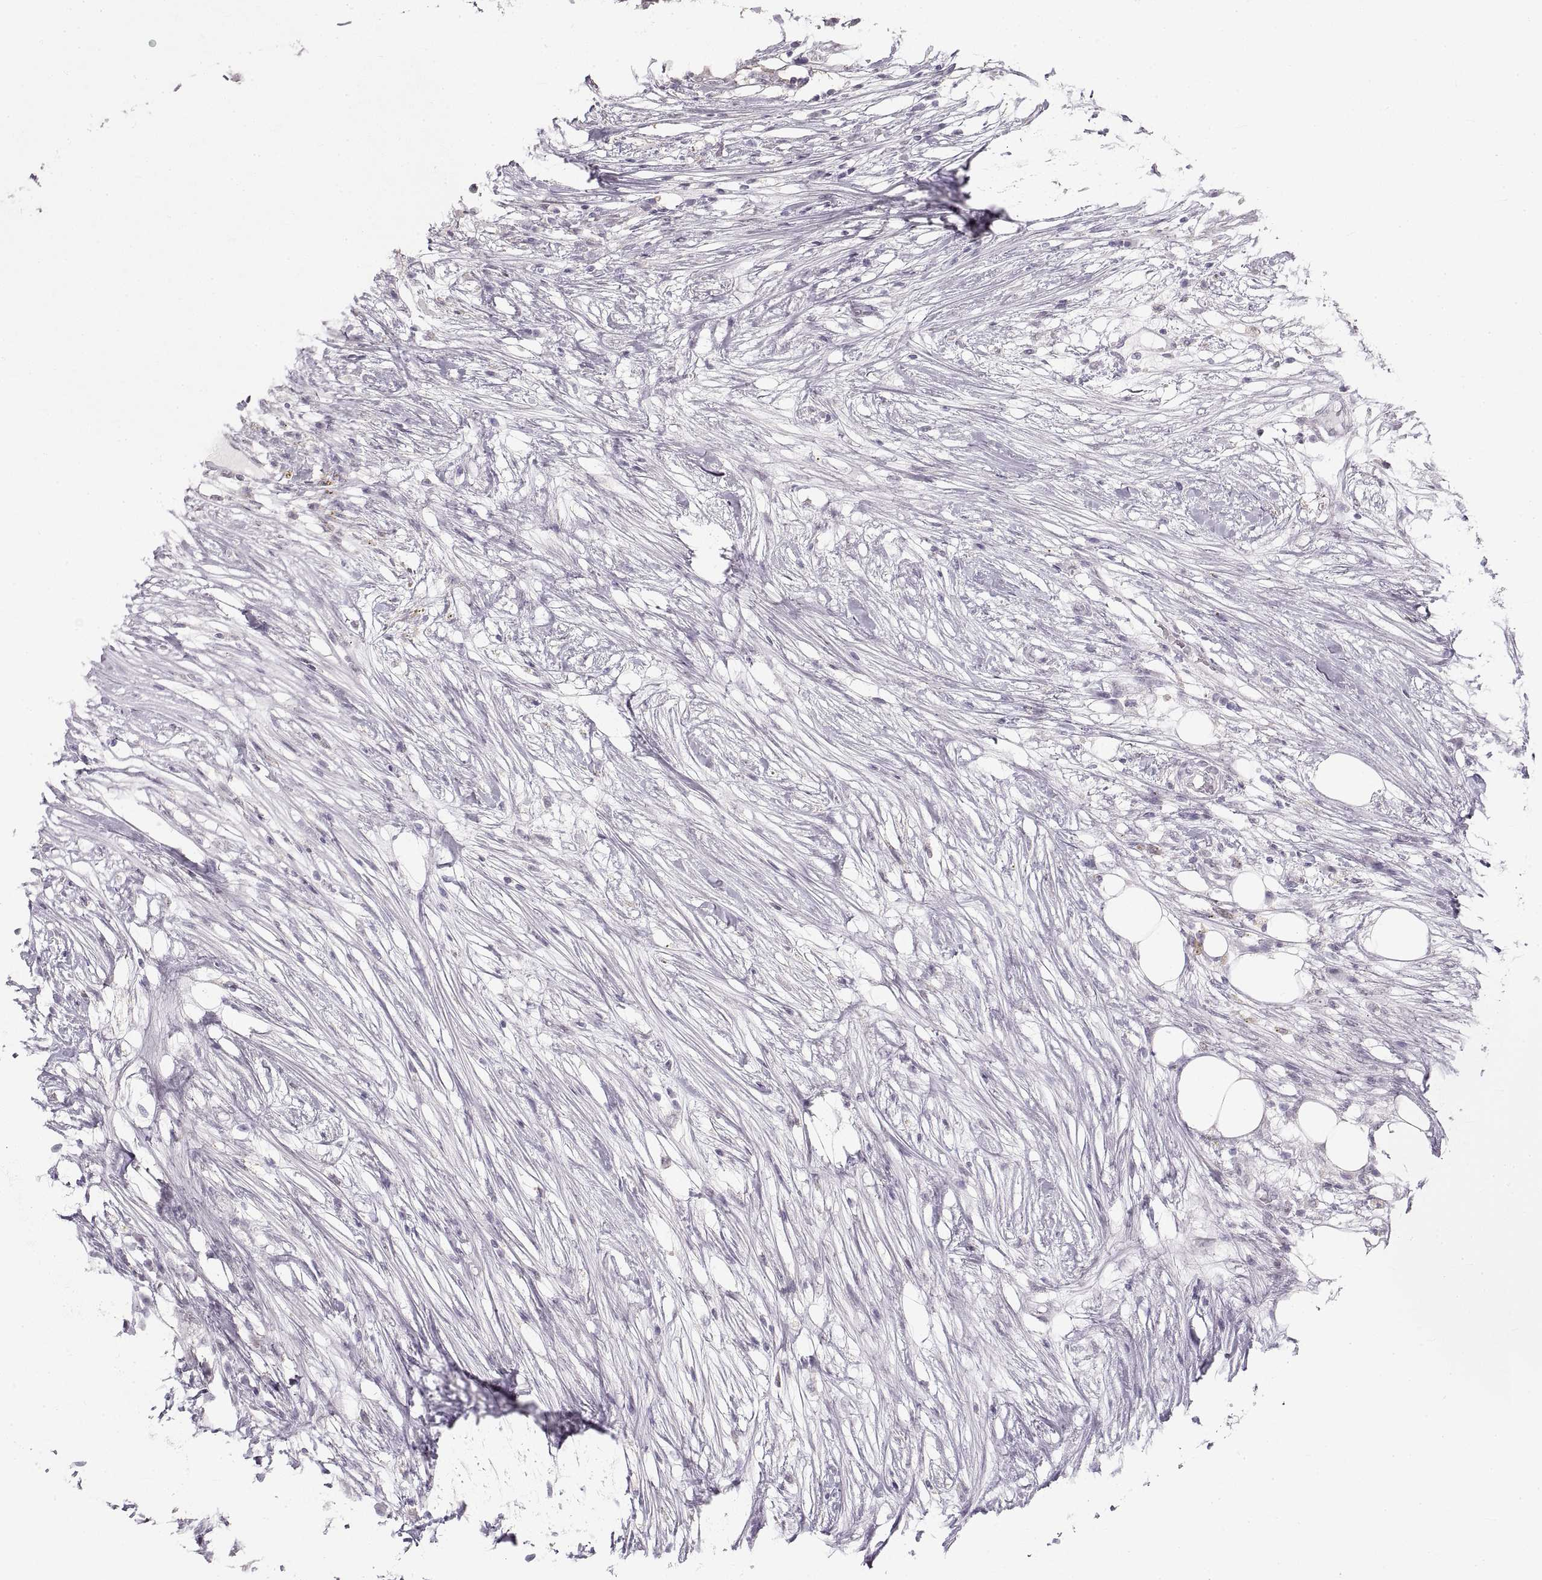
{"staining": {"intensity": "negative", "quantity": "none", "location": "none"}, "tissue": "colorectal cancer", "cell_type": "Tumor cells", "image_type": "cancer", "snomed": [{"axis": "morphology", "description": "Adenocarcinoma, NOS"}, {"axis": "topography", "description": "Colon"}], "caption": "The immunohistochemistry (IHC) micrograph has no significant staining in tumor cells of colorectal cancer (adenocarcinoma) tissue.", "gene": "NANOS3", "patient": {"sex": "female", "age": 48}}